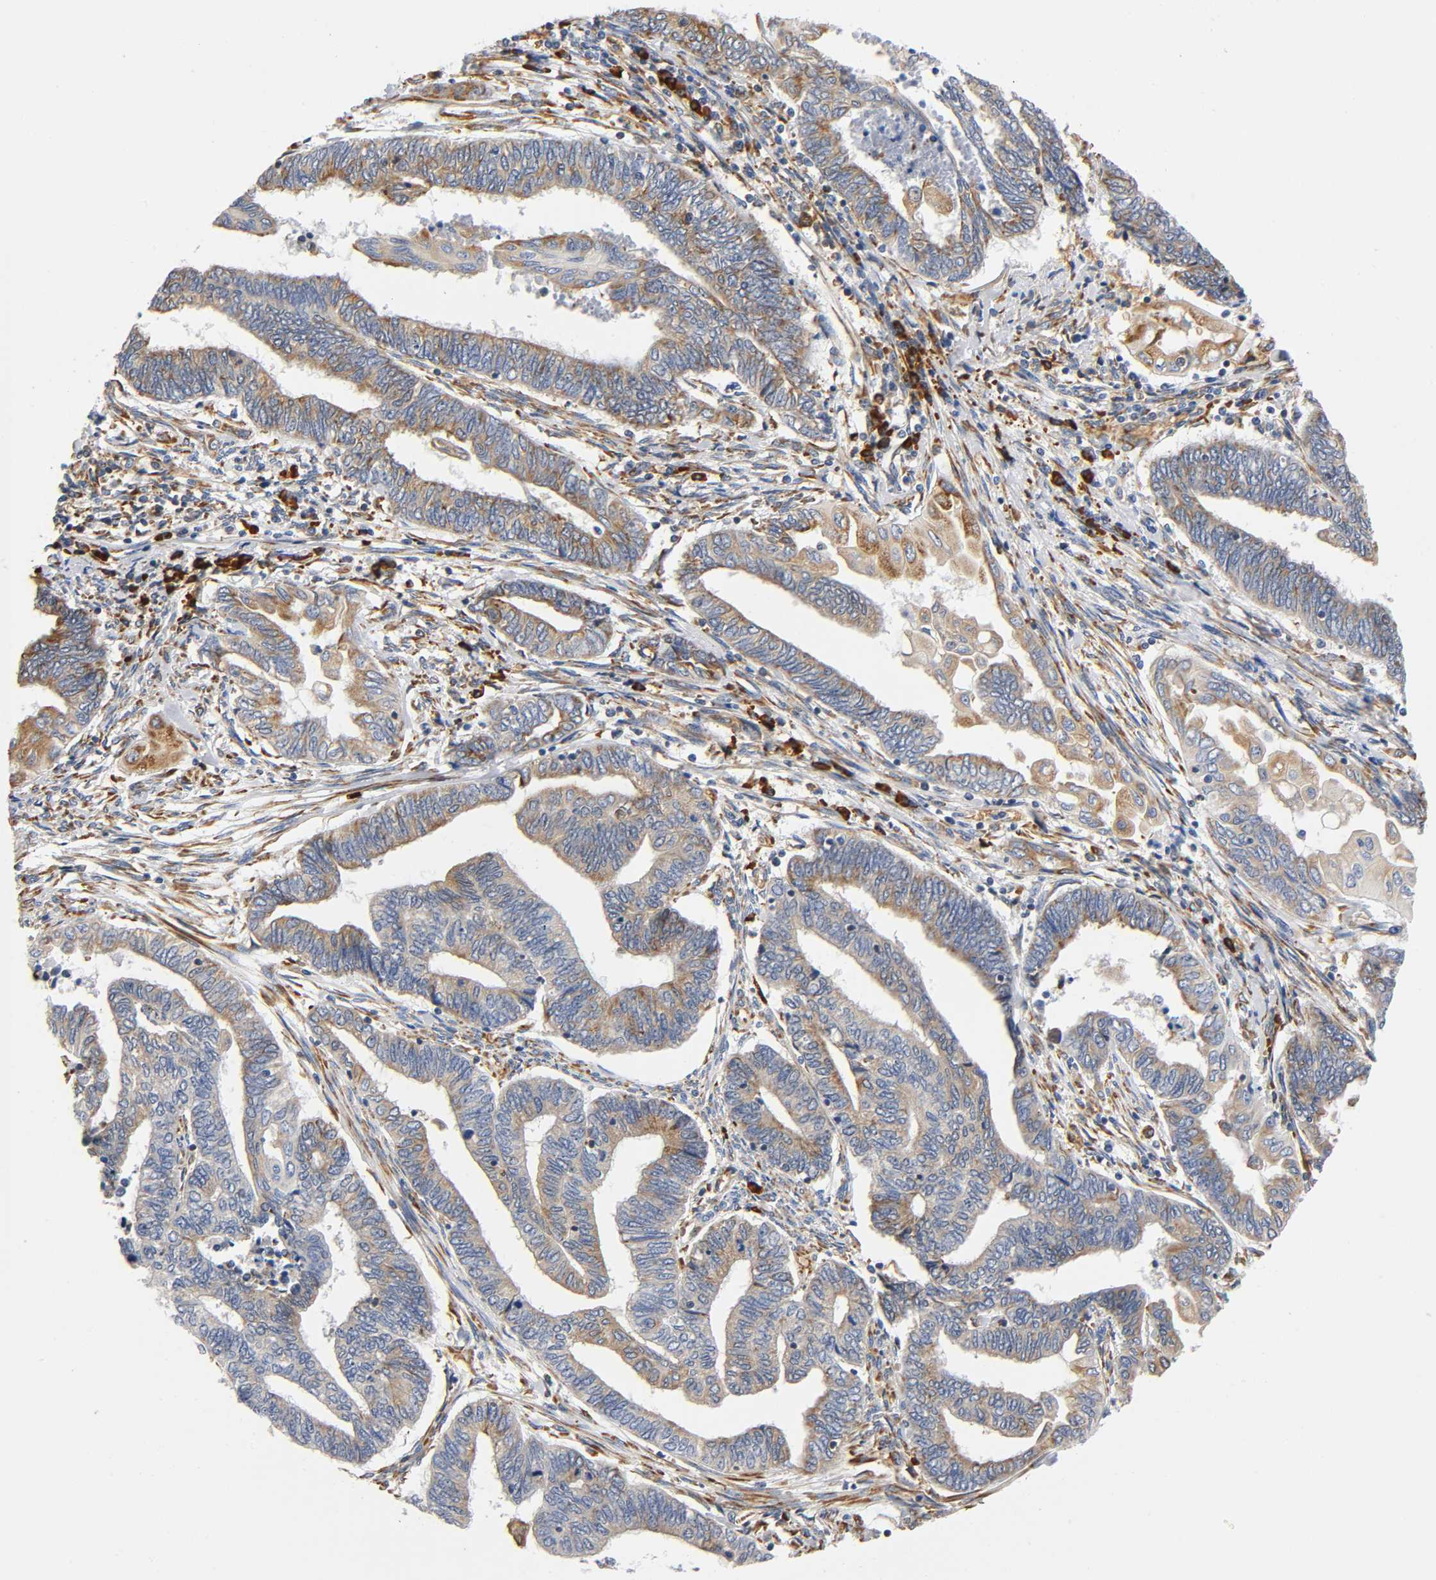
{"staining": {"intensity": "weak", "quantity": ">75%", "location": "cytoplasmic/membranous"}, "tissue": "endometrial cancer", "cell_type": "Tumor cells", "image_type": "cancer", "snomed": [{"axis": "morphology", "description": "Adenocarcinoma, NOS"}, {"axis": "topography", "description": "Uterus"}, {"axis": "topography", "description": "Endometrium"}], "caption": "This is an image of immunohistochemistry staining of adenocarcinoma (endometrial), which shows weak positivity in the cytoplasmic/membranous of tumor cells.", "gene": "UCKL1", "patient": {"sex": "female", "age": 70}}